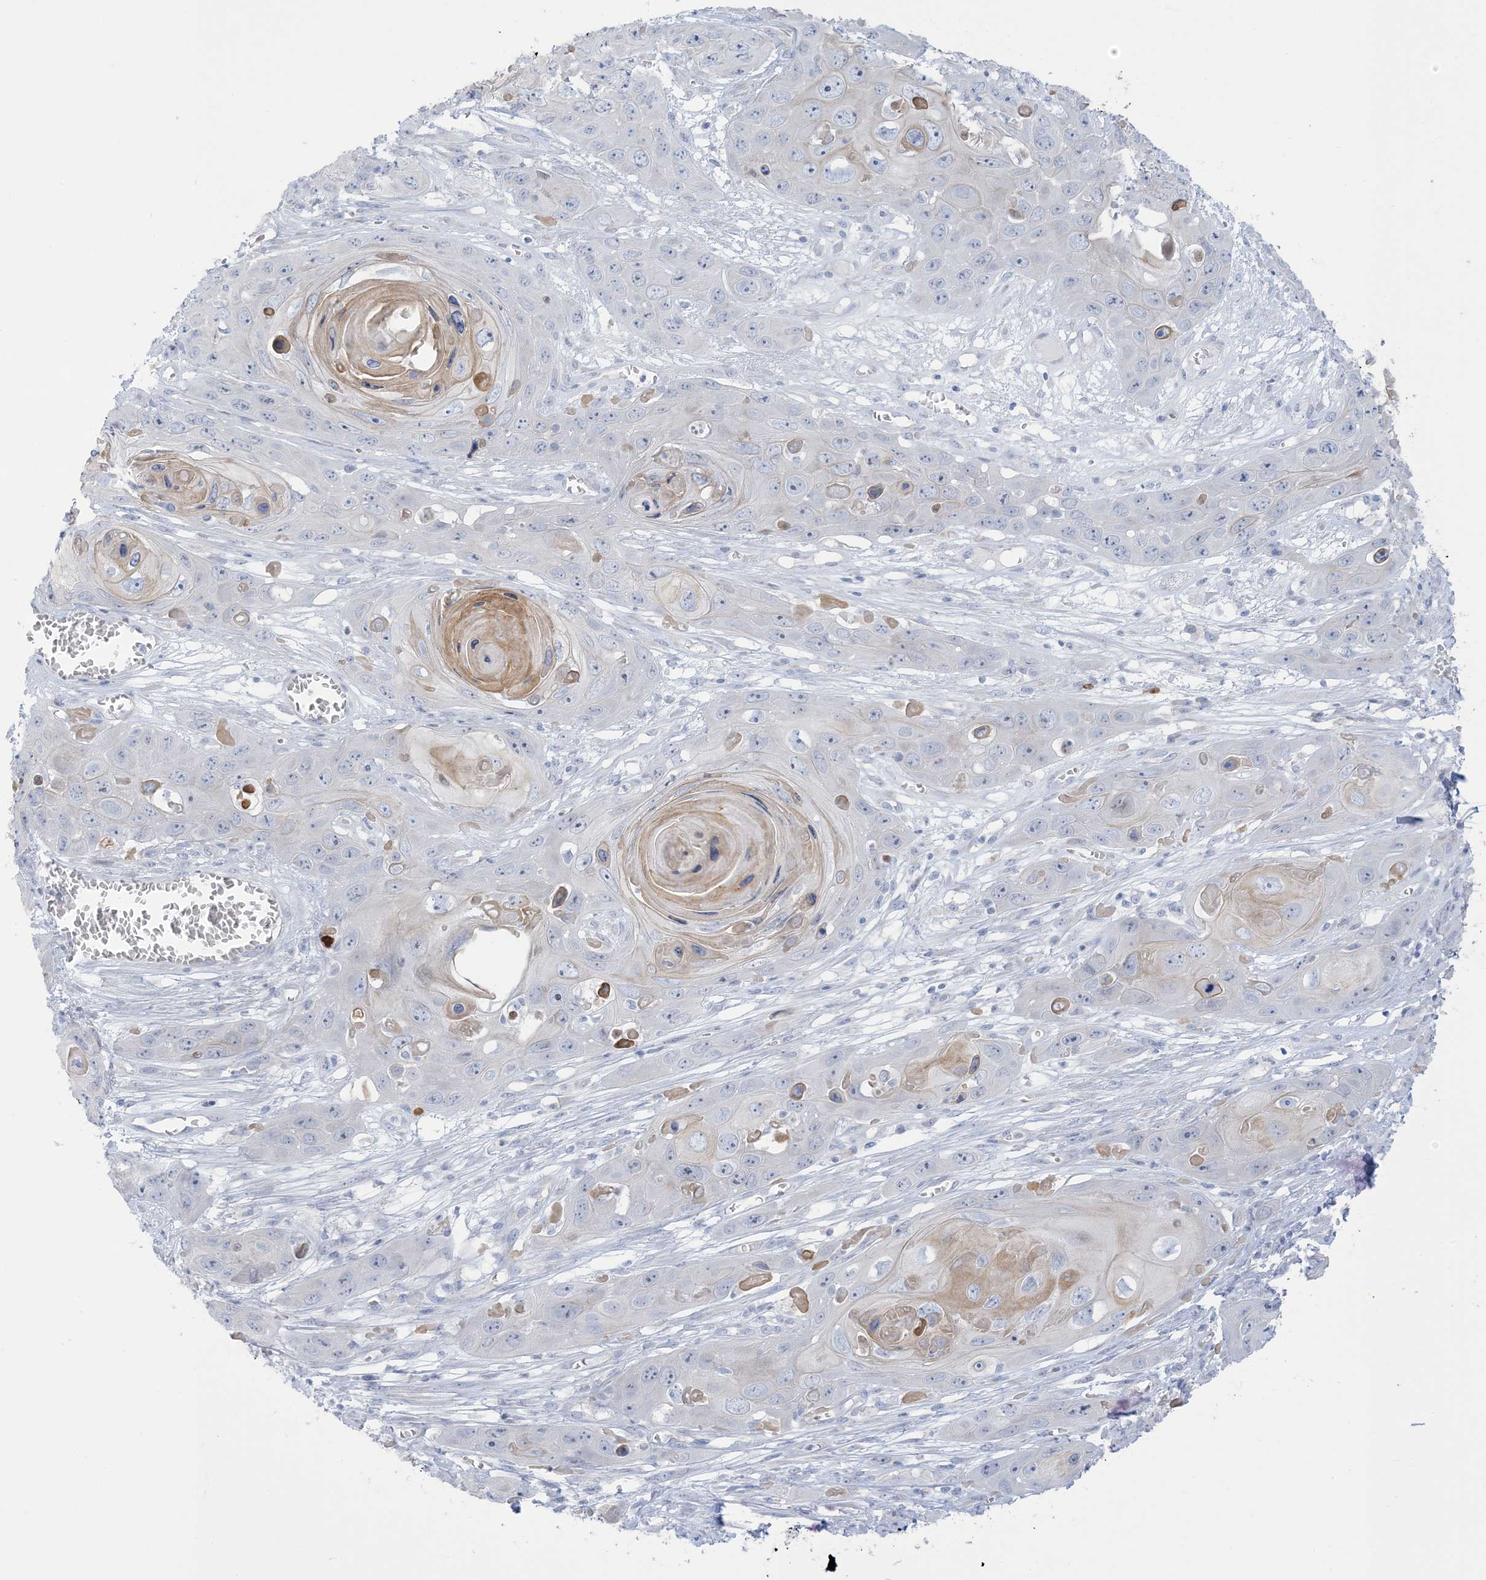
{"staining": {"intensity": "negative", "quantity": "none", "location": "none"}, "tissue": "skin cancer", "cell_type": "Tumor cells", "image_type": "cancer", "snomed": [{"axis": "morphology", "description": "Squamous cell carcinoma, NOS"}, {"axis": "topography", "description": "Skin"}], "caption": "Tumor cells show no significant protein expression in skin cancer.", "gene": "XIRP2", "patient": {"sex": "male", "age": 55}}